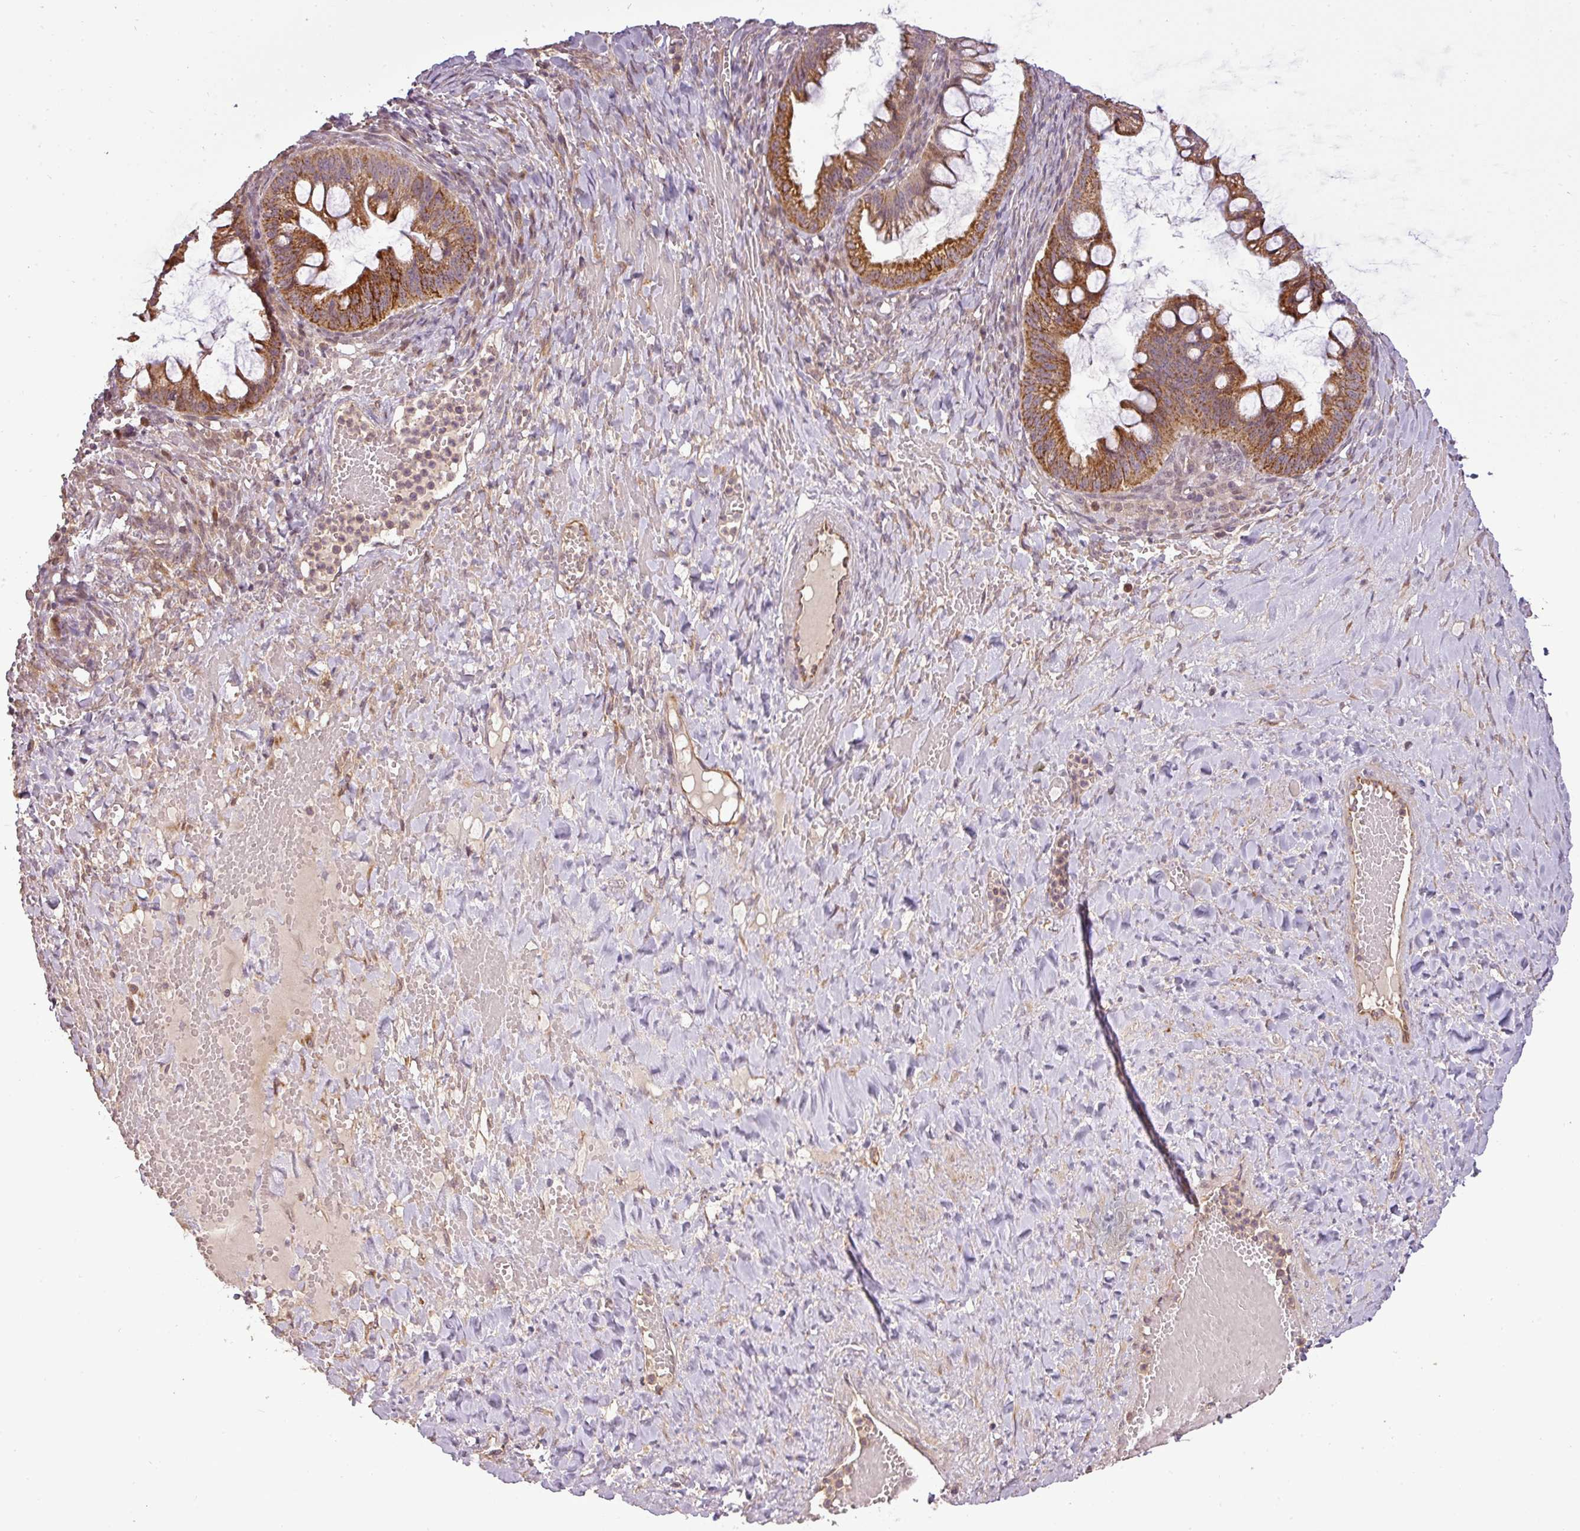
{"staining": {"intensity": "strong", "quantity": "25%-75%", "location": "cytoplasmic/membranous"}, "tissue": "ovarian cancer", "cell_type": "Tumor cells", "image_type": "cancer", "snomed": [{"axis": "morphology", "description": "Cystadenocarcinoma, mucinous, NOS"}, {"axis": "topography", "description": "Ovary"}], "caption": "Human ovarian cancer (mucinous cystadenocarcinoma) stained with a protein marker reveals strong staining in tumor cells.", "gene": "FAIM", "patient": {"sex": "female", "age": 73}}